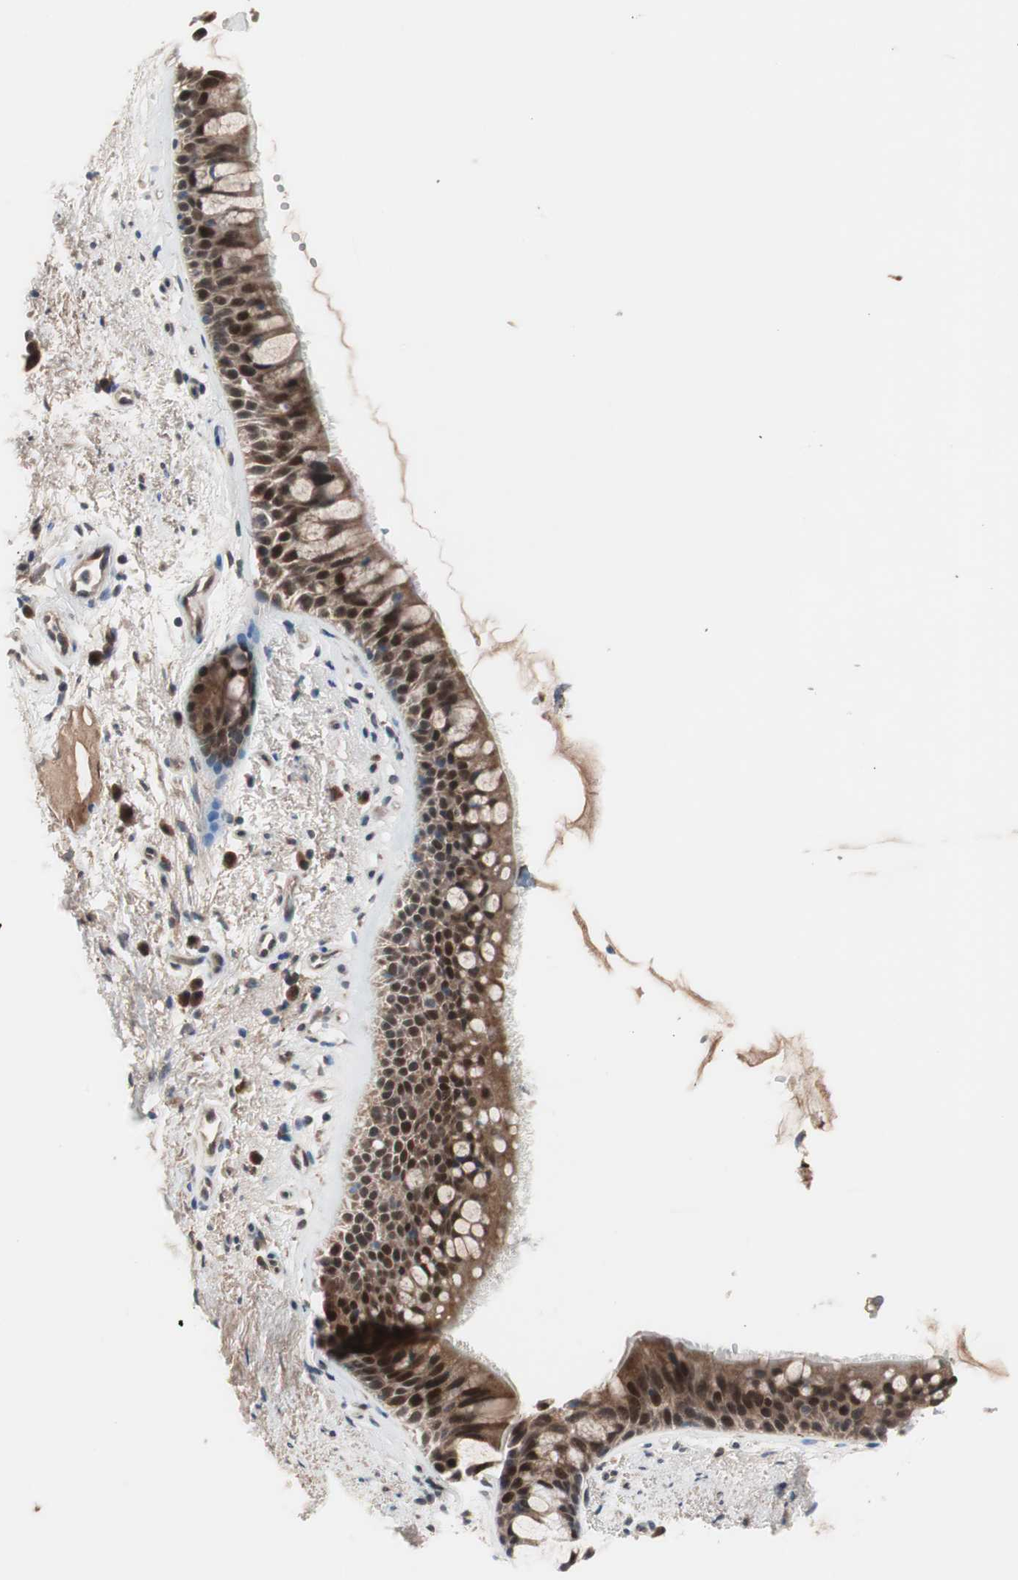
{"staining": {"intensity": "strong", "quantity": ">75%", "location": "cytoplasmic/membranous,nuclear"}, "tissue": "bronchus", "cell_type": "Respiratory epithelial cells", "image_type": "normal", "snomed": [{"axis": "morphology", "description": "Normal tissue, NOS"}, {"axis": "topography", "description": "Bronchus"}], "caption": "IHC (DAB) staining of normal bronchus displays strong cytoplasmic/membranous,nuclear protein staining in about >75% of respiratory epithelial cells. (DAB (3,3'-diaminobenzidine) = brown stain, brightfield microscopy at high magnification).", "gene": "HMBS", "patient": {"sex": "female", "age": 54}}